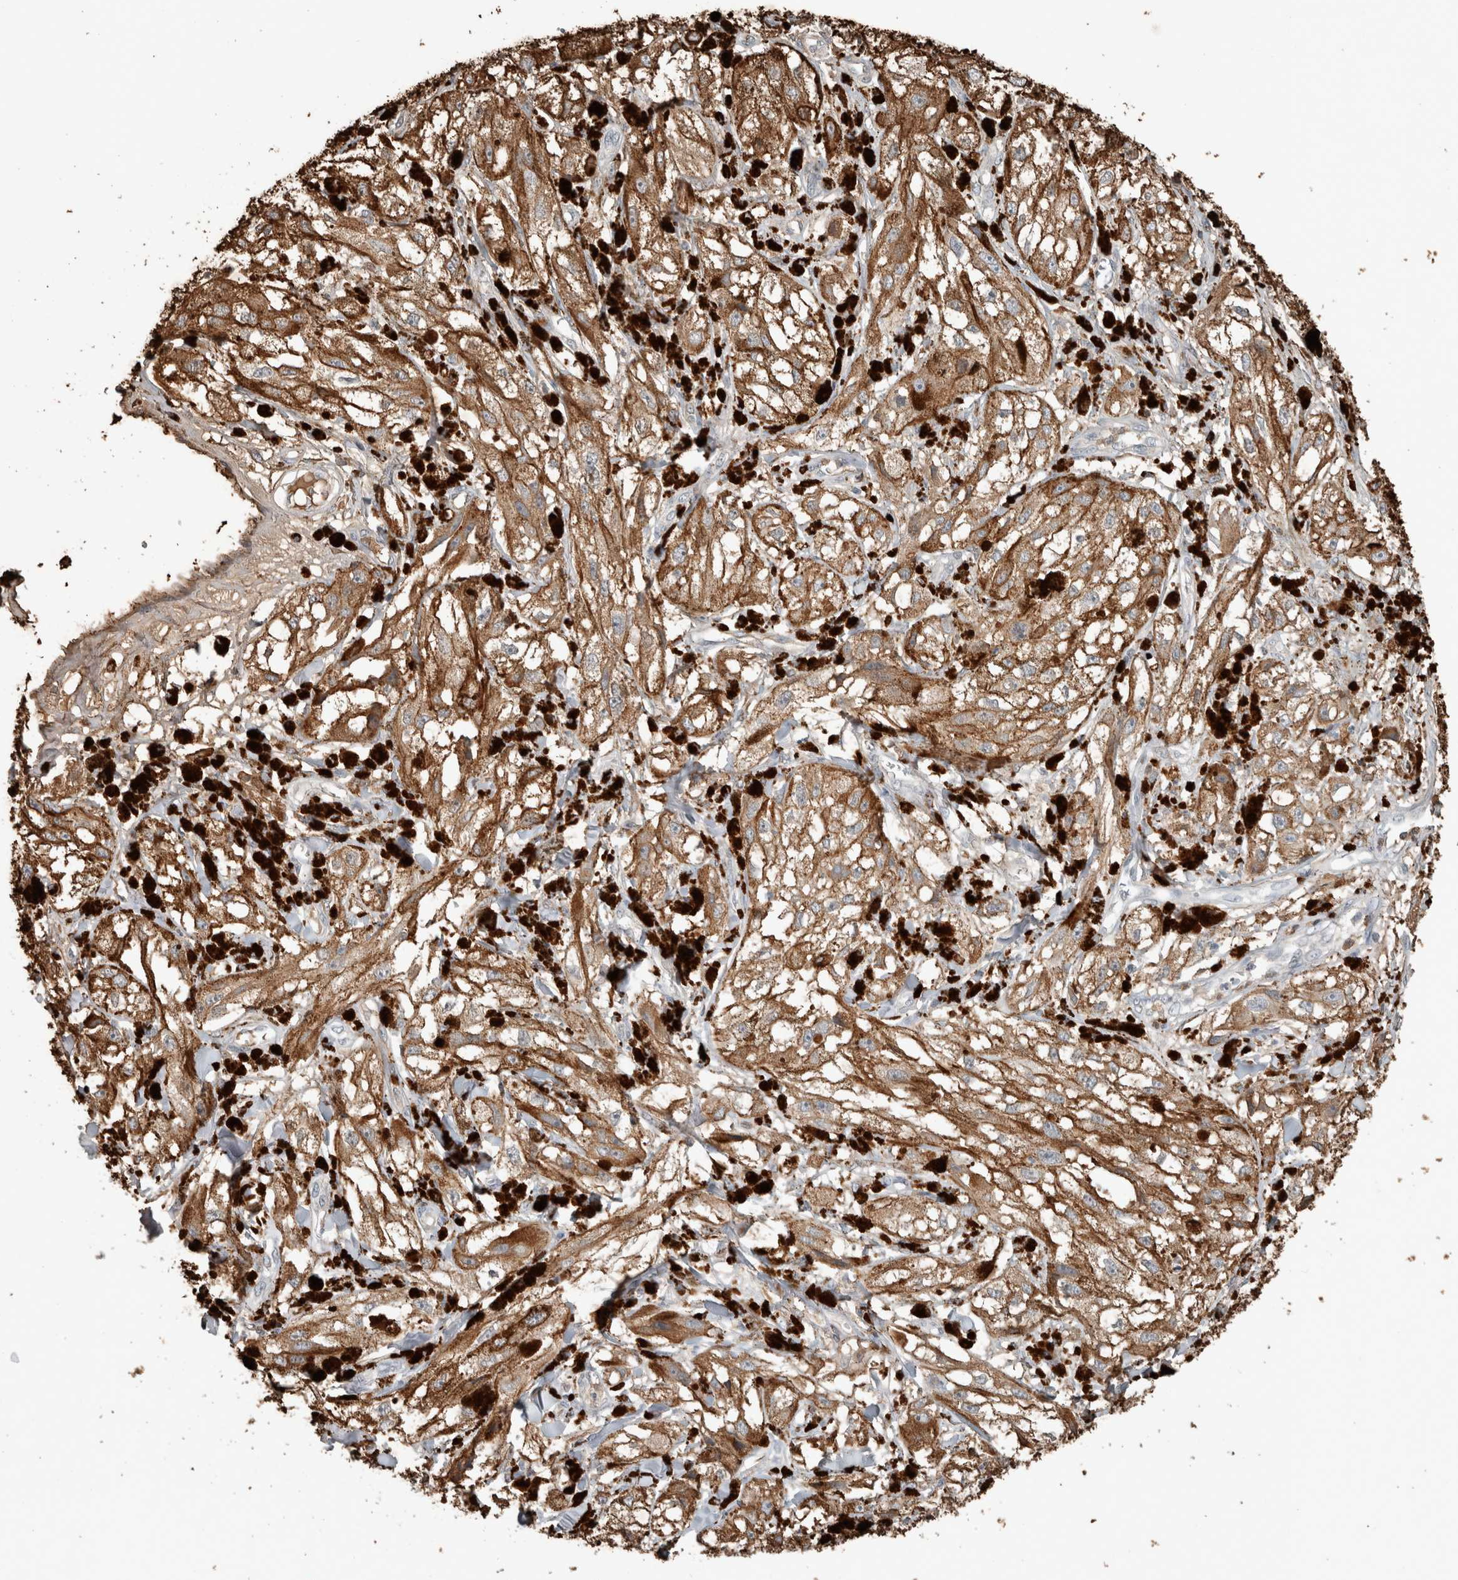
{"staining": {"intensity": "moderate", "quantity": ">75%", "location": "cytoplasmic/membranous"}, "tissue": "melanoma", "cell_type": "Tumor cells", "image_type": "cancer", "snomed": [{"axis": "morphology", "description": "Malignant melanoma, NOS"}, {"axis": "topography", "description": "Skin"}], "caption": "This is a micrograph of IHC staining of melanoma, which shows moderate positivity in the cytoplasmic/membranous of tumor cells.", "gene": "USP34", "patient": {"sex": "male", "age": 88}}